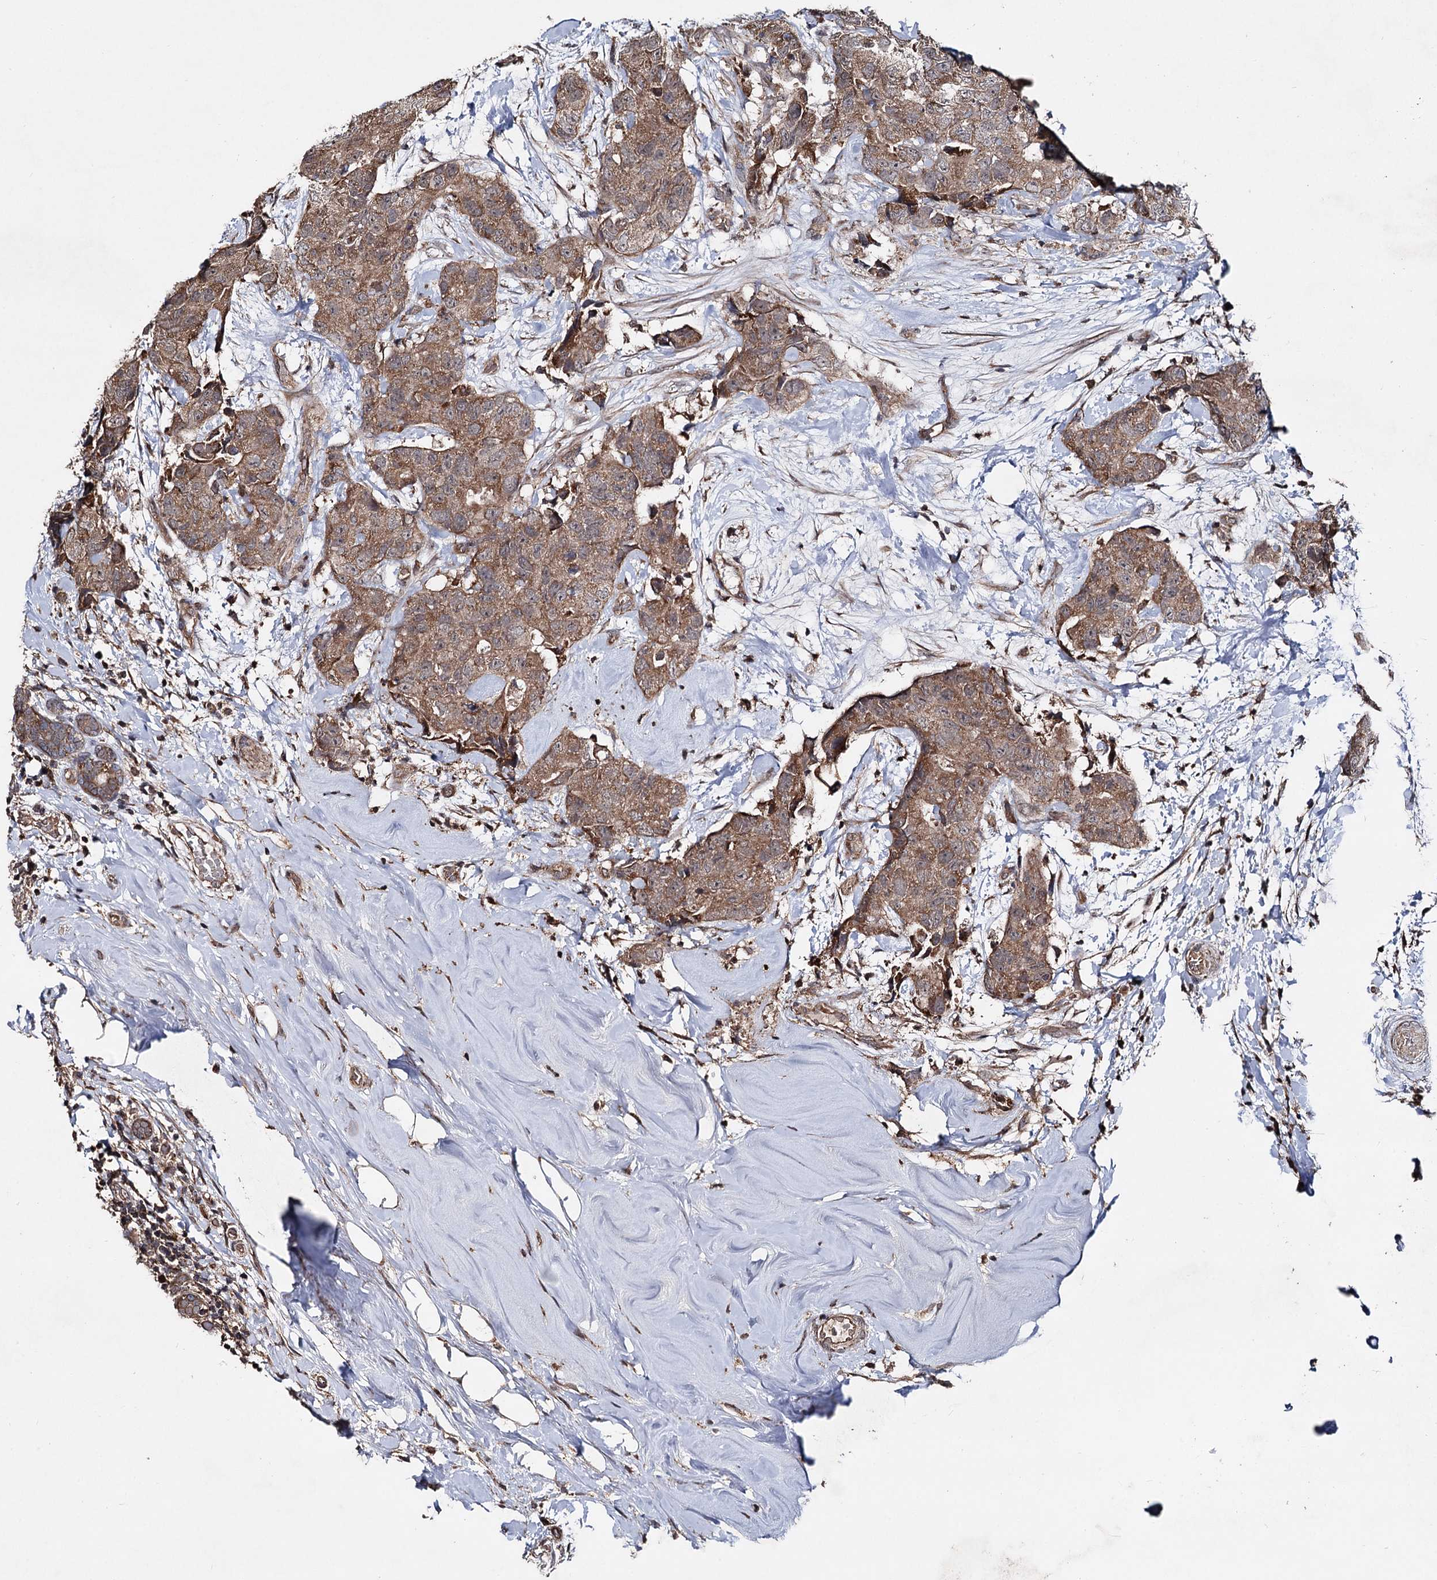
{"staining": {"intensity": "moderate", "quantity": ">75%", "location": "cytoplasmic/membranous"}, "tissue": "breast cancer", "cell_type": "Tumor cells", "image_type": "cancer", "snomed": [{"axis": "morphology", "description": "Duct carcinoma"}, {"axis": "topography", "description": "Breast"}], "caption": "Immunohistochemistry image of neoplastic tissue: breast infiltrating ductal carcinoma stained using immunohistochemistry (IHC) displays medium levels of moderate protein expression localized specifically in the cytoplasmic/membranous of tumor cells, appearing as a cytoplasmic/membranous brown color.", "gene": "MINDY3", "patient": {"sex": "female", "age": 62}}